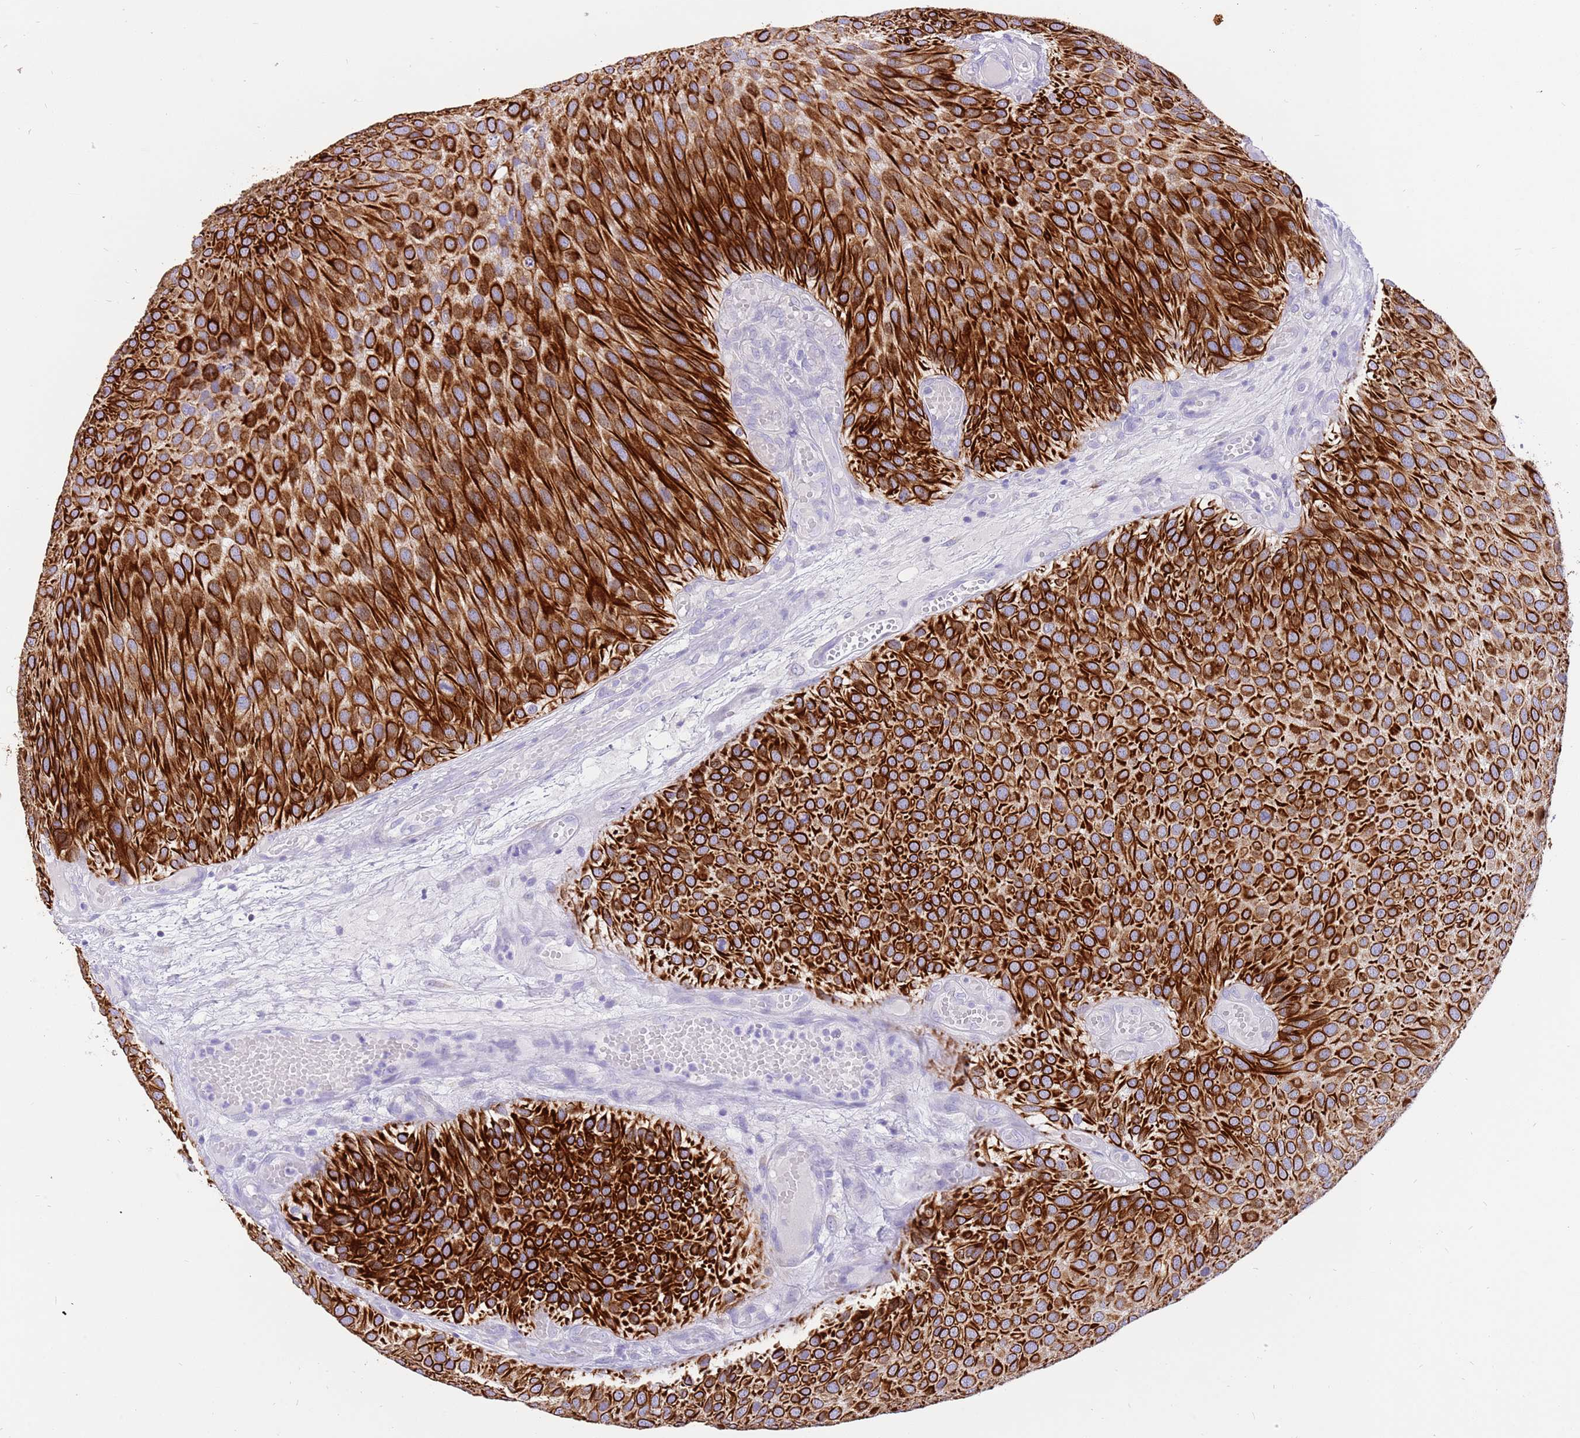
{"staining": {"intensity": "strong", "quantity": ">75%", "location": "cytoplasmic/membranous"}, "tissue": "urothelial cancer", "cell_type": "Tumor cells", "image_type": "cancer", "snomed": [{"axis": "morphology", "description": "Urothelial carcinoma, Low grade"}, {"axis": "topography", "description": "Urinary bladder"}], "caption": "Urothelial cancer was stained to show a protein in brown. There is high levels of strong cytoplasmic/membranous positivity in about >75% of tumor cells.", "gene": "R3HDM4", "patient": {"sex": "male", "age": 89}}